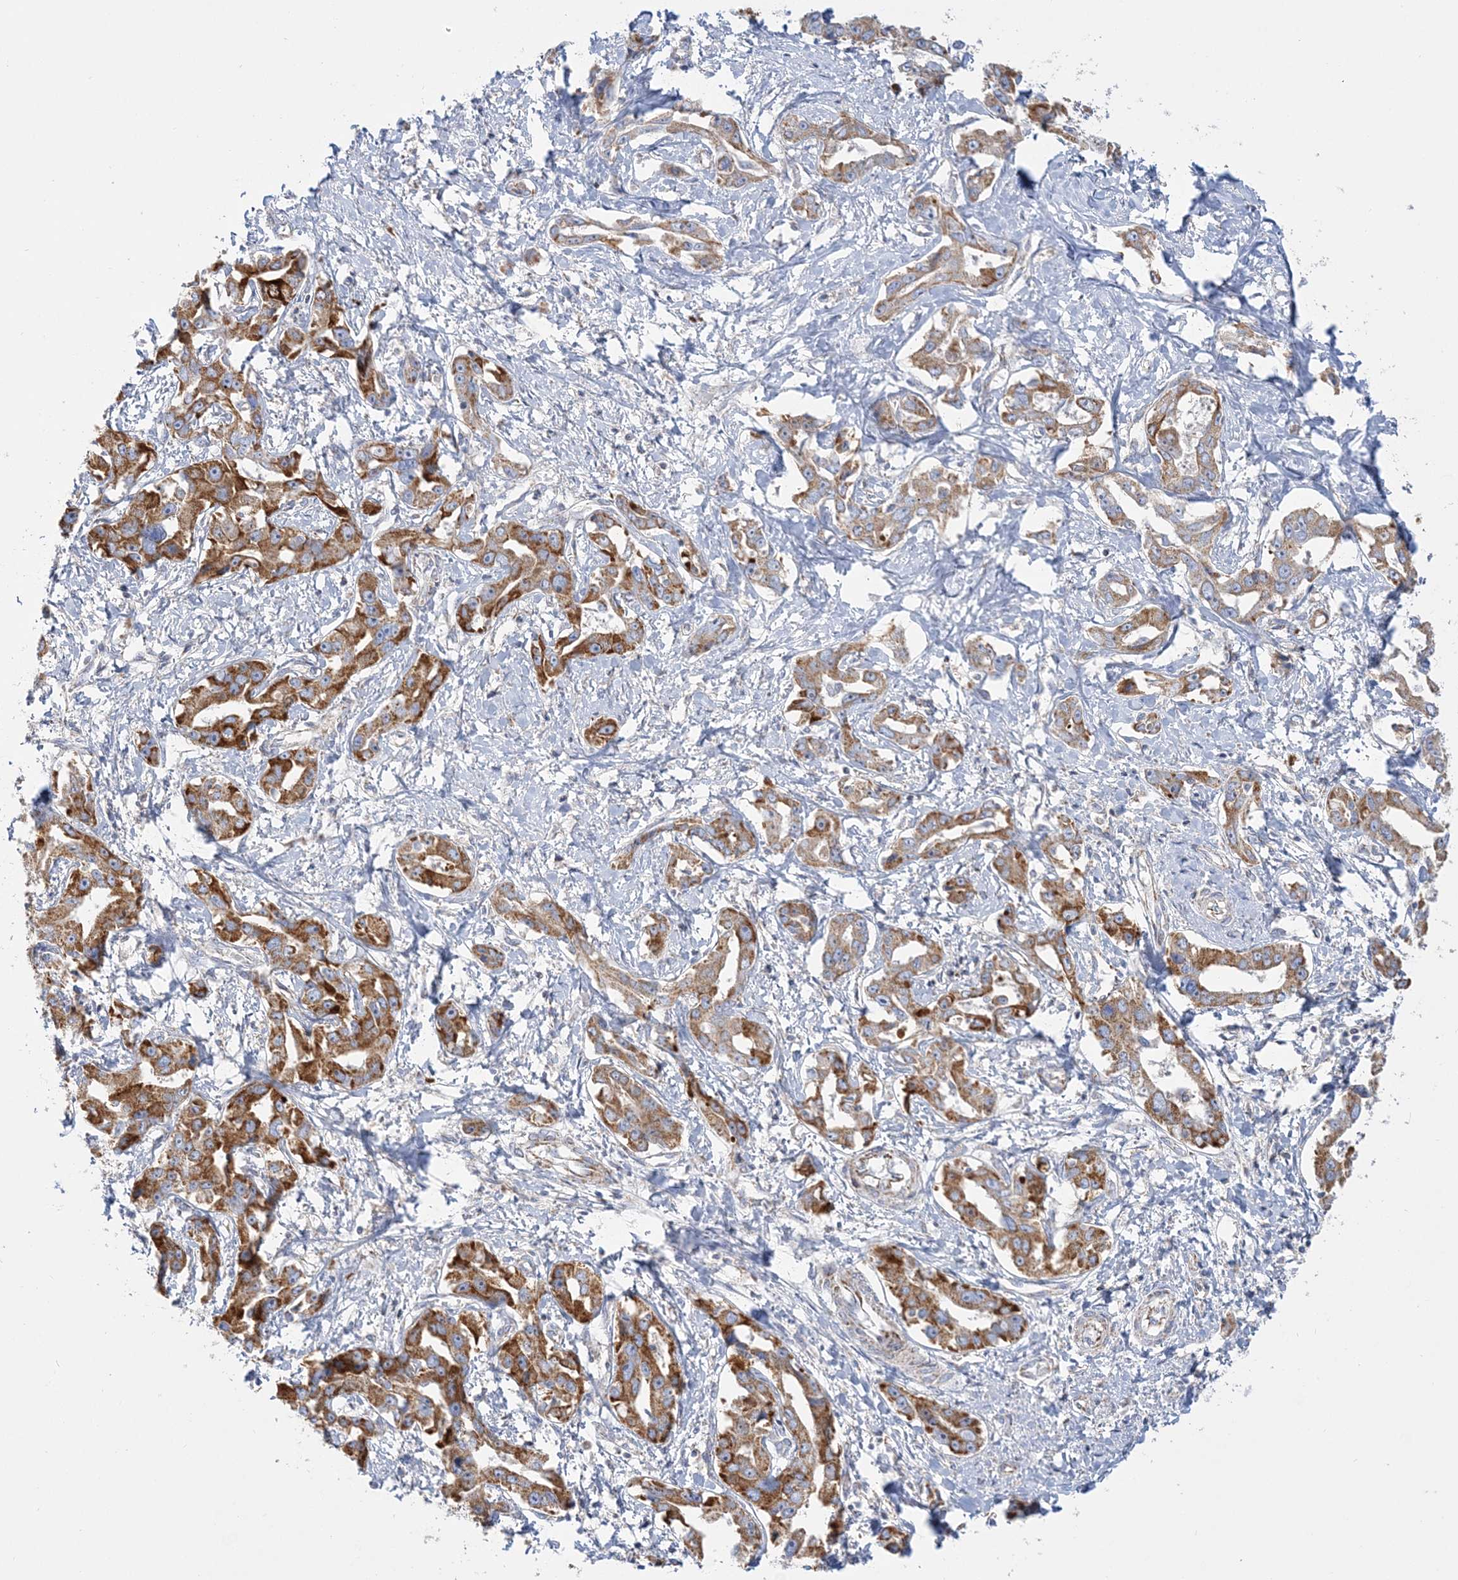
{"staining": {"intensity": "moderate", "quantity": ">75%", "location": "cytoplasmic/membranous"}, "tissue": "liver cancer", "cell_type": "Tumor cells", "image_type": "cancer", "snomed": [{"axis": "morphology", "description": "Cholangiocarcinoma"}, {"axis": "topography", "description": "Liver"}], "caption": "Human liver cancer stained for a protein (brown) demonstrates moderate cytoplasmic/membranous positive staining in about >75% of tumor cells.", "gene": "TBC1D14", "patient": {"sex": "male", "age": 59}}